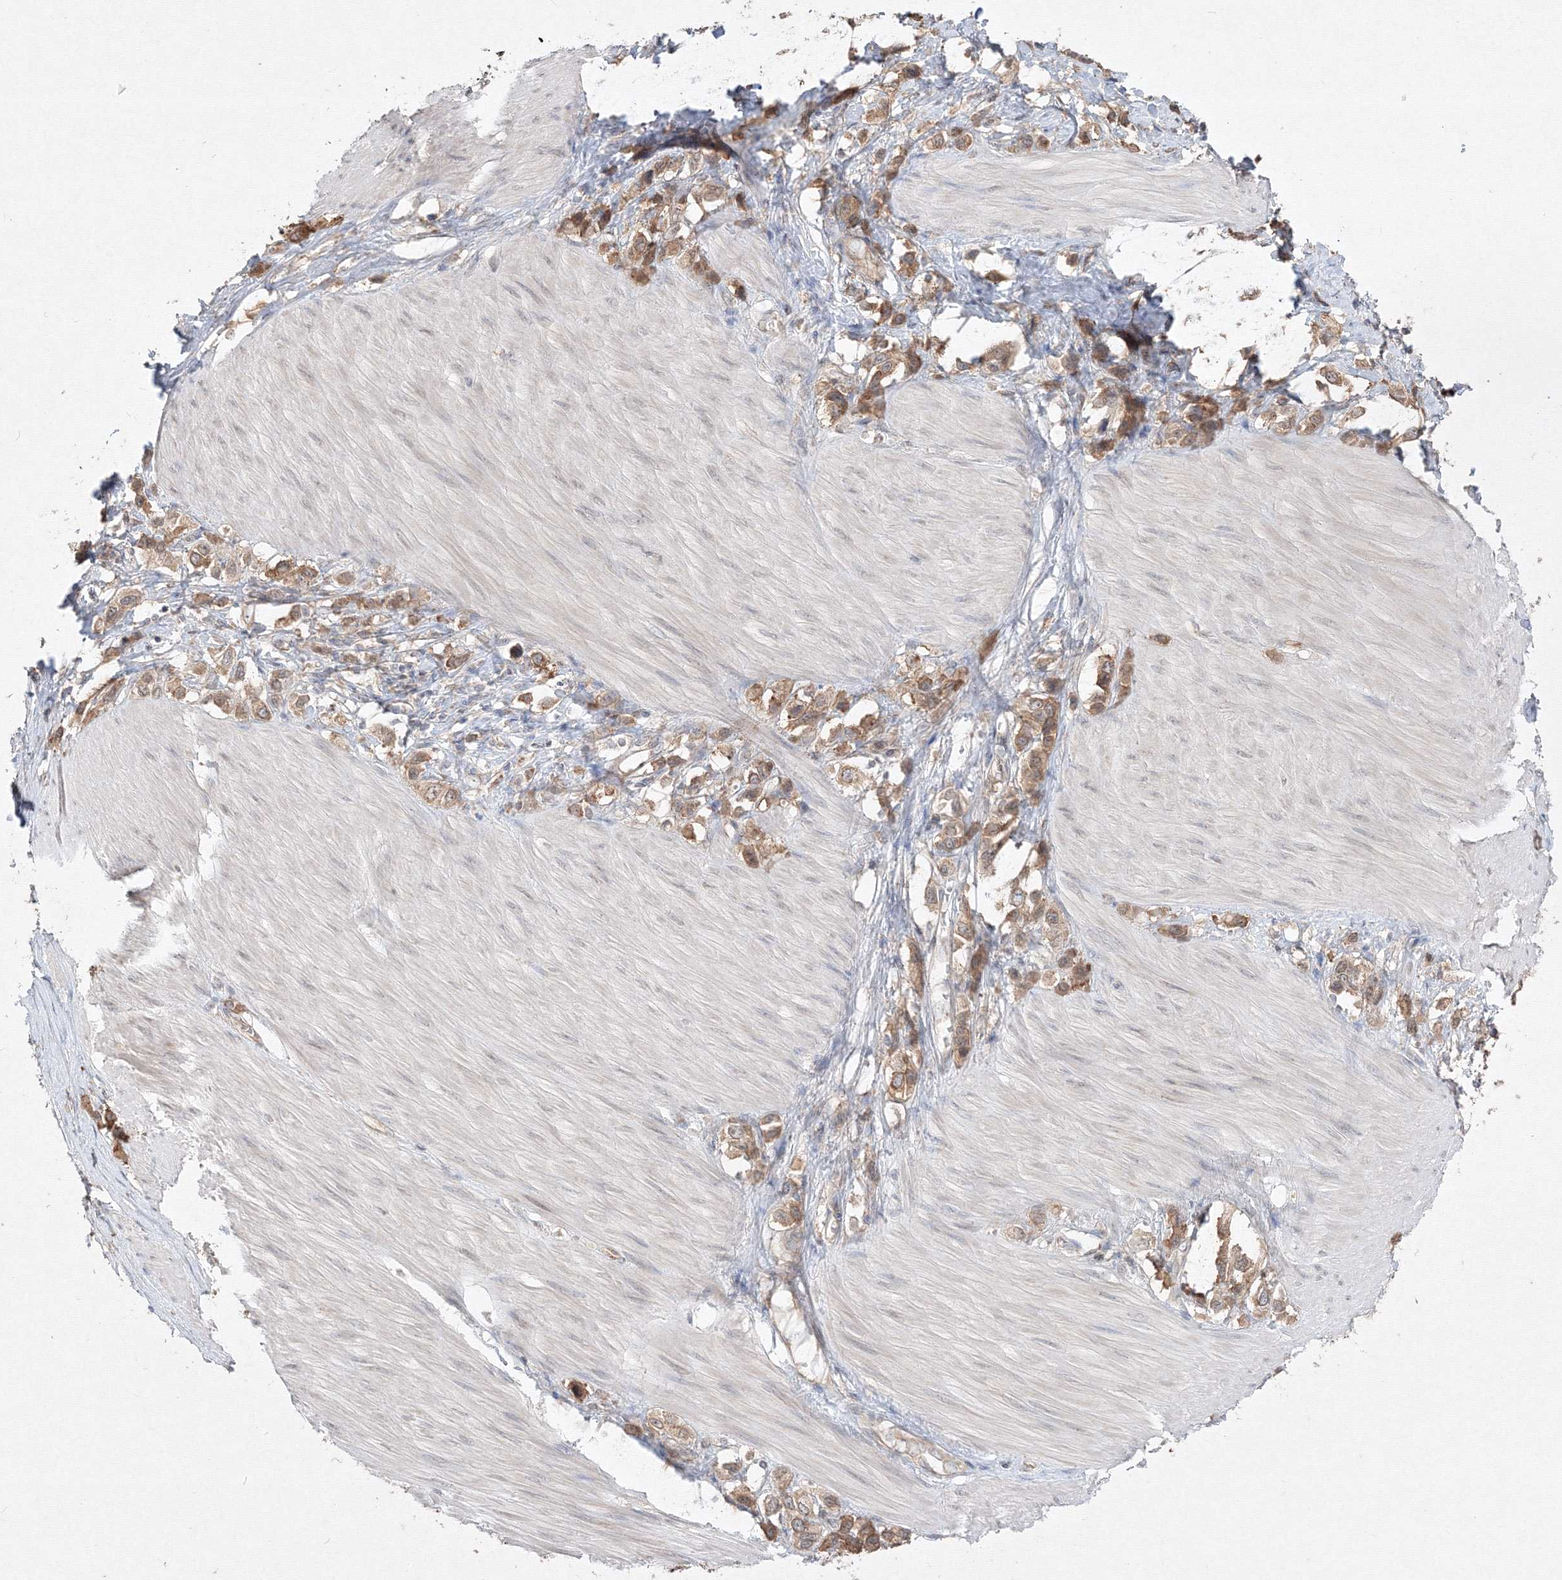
{"staining": {"intensity": "moderate", "quantity": ">75%", "location": "cytoplasmic/membranous"}, "tissue": "stomach cancer", "cell_type": "Tumor cells", "image_type": "cancer", "snomed": [{"axis": "morphology", "description": "Adenocarcinoma, NOS"}, {"axis": "topography", "description": "Stomach"}], "caption": "Brown immunohistochemical staining in stomach adenocarcinoma displays moderate cytoplasmic/membranous expression in approximately >75% of tumor cells.", "gene": "FBXL8", "patient": {"sex": "female", "age": 65}}